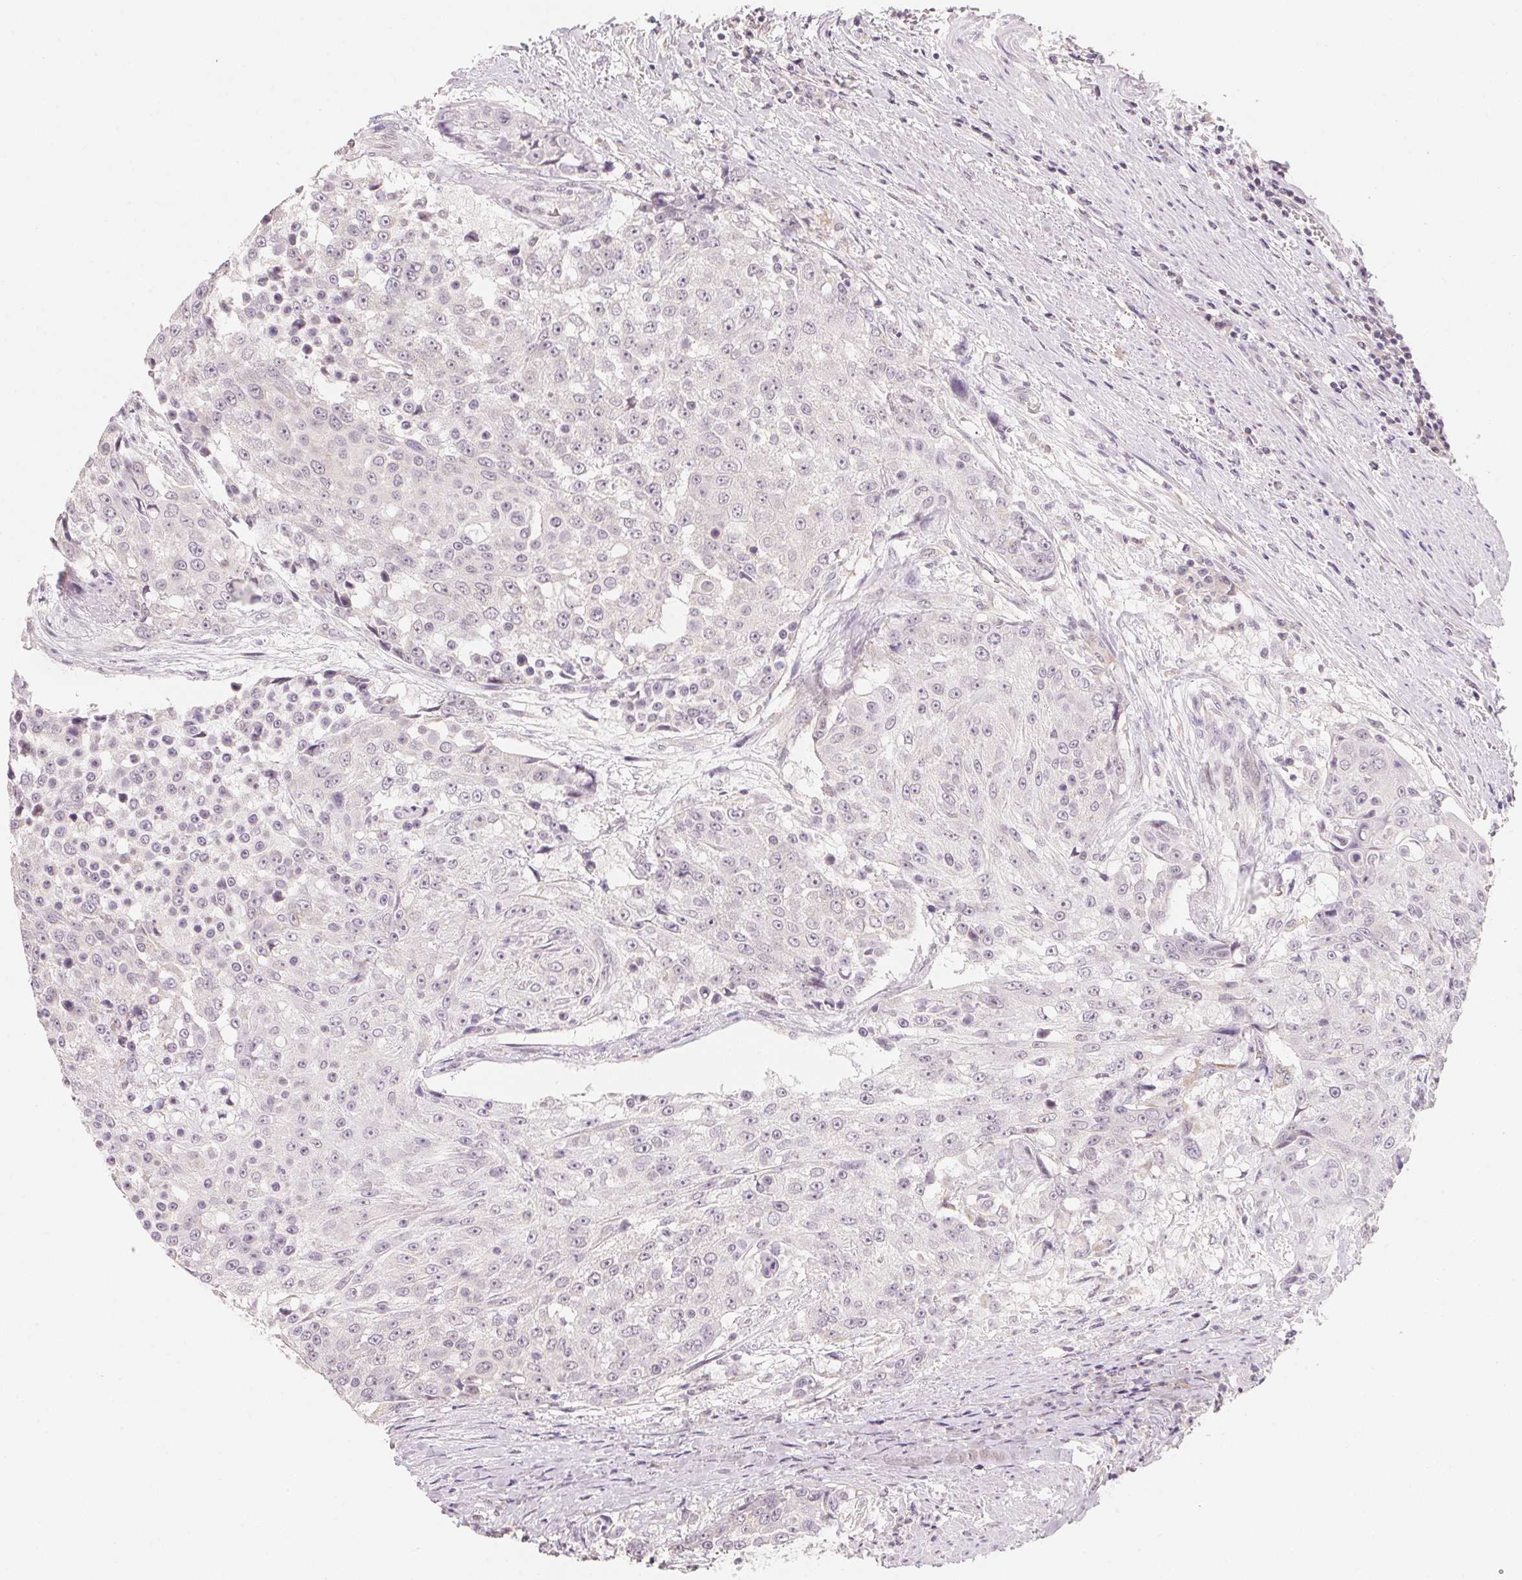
{"staining": {"intensity": "negative", "quantity": "none", "location": "none"}, "tissue": "urothelial cancer", "cell_type": "Tumor cells", "image_type": "cancer", "snomed": [{"axis": "morphology", "description": "Urothelial carcinoma, High grade"}, {"axis": "topography", "description": "Urinary bladder"}], "caption": "High magnification brightfield microscopy of high-grade urothelial carcinoma stained with DAB (brown) and counterstained with hematoxylin (blue): tumor cells show no significant staining.", "gene": "ANKRD31", "patient": {"sex": "female", "age": 63}}